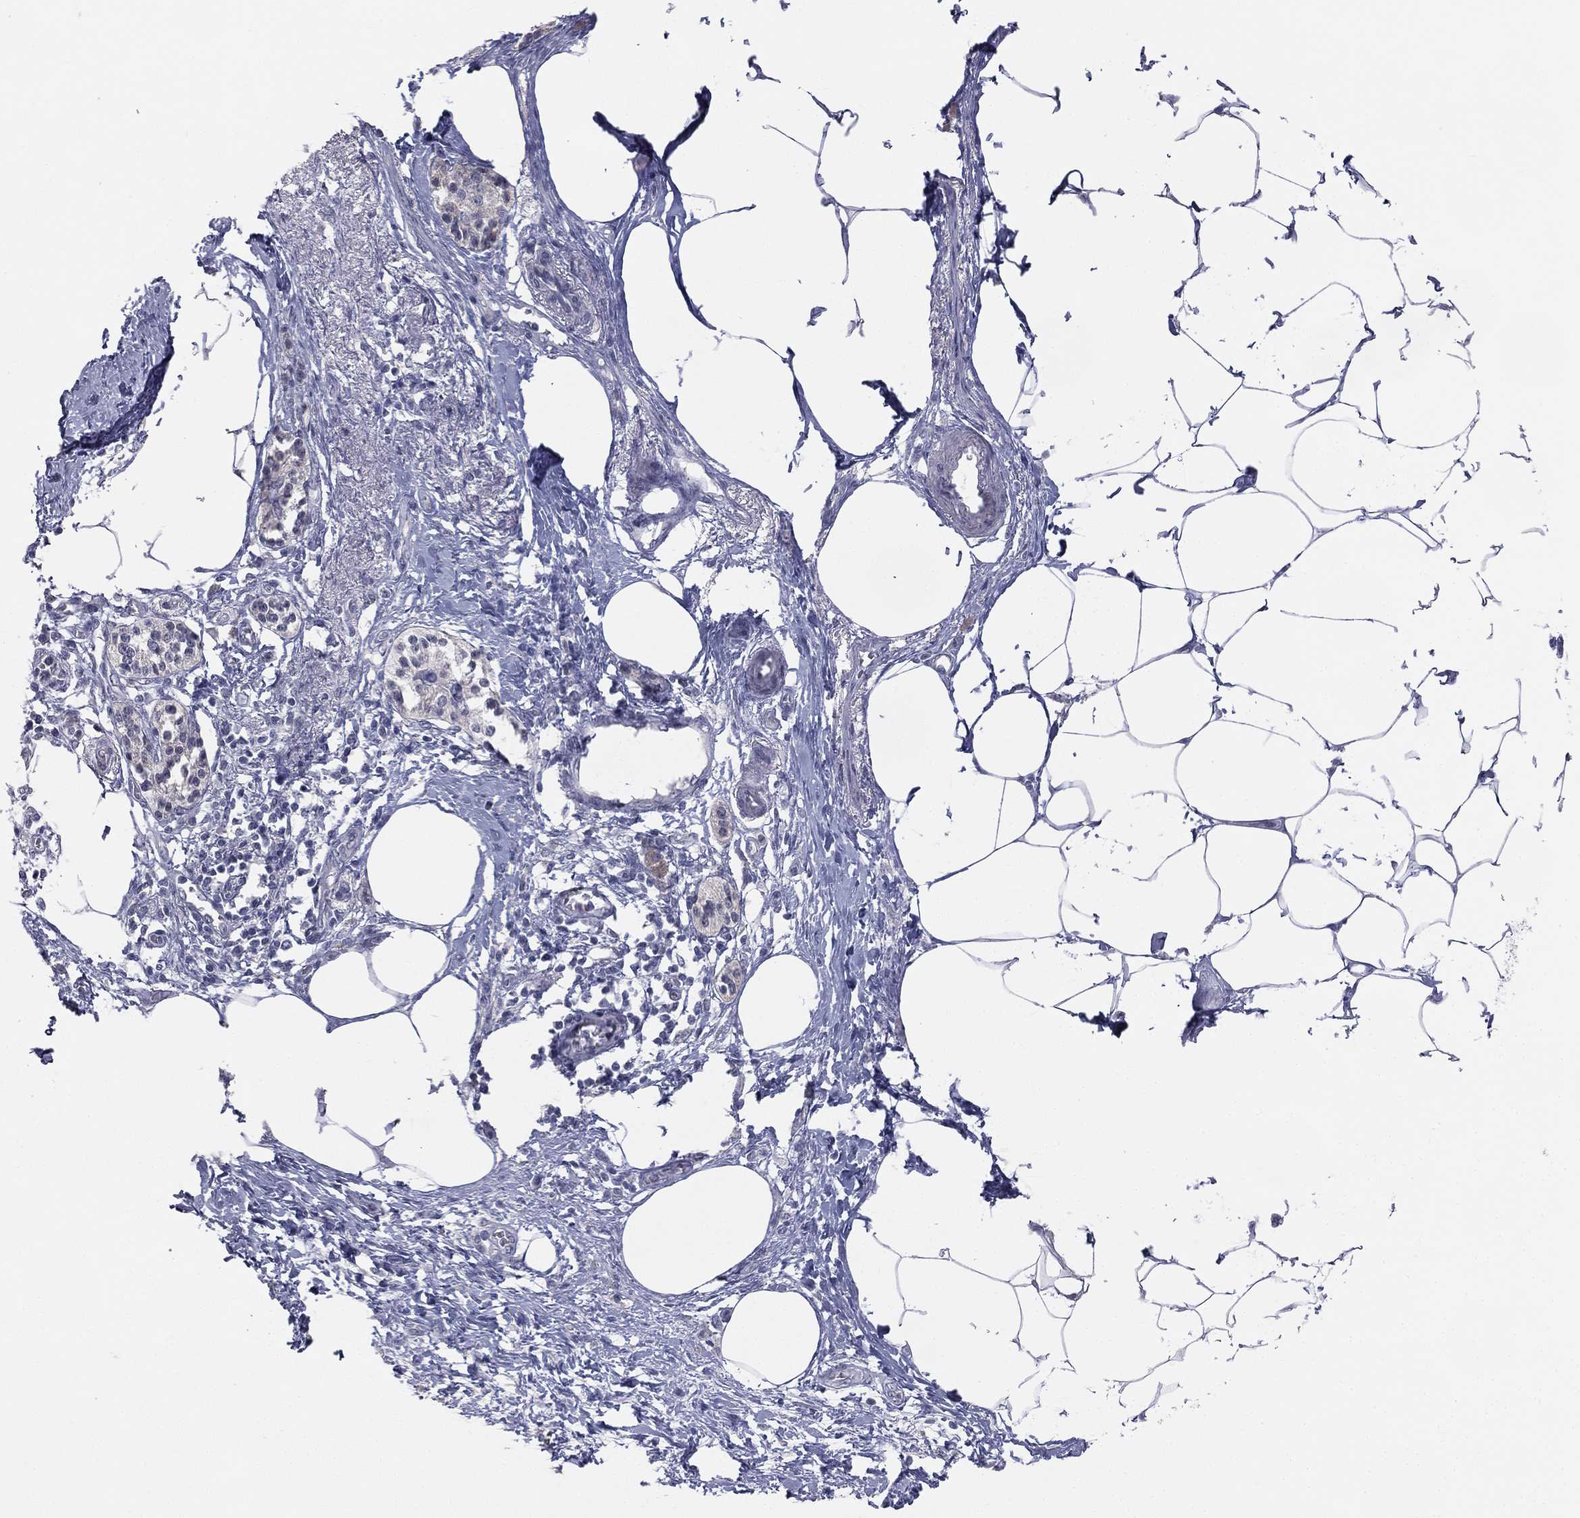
{"staining": {"intensity": "negative", "quantity": "none", "location": "none"}, "tissue": "pancreatic cancer", "cell_type": "Tumor cells", "image_type": "cancer", "snomed": [{"axis": "morphology", "description": "Adenocarcinoma, NOS"}, {"axis": "topography", "description": "Pancreas"}], "caption": "Human pancreatic cancer (adenocarcinoma) stained for a protein using immunohistochemistry shows no positivity in tumor cells.", "gene": "DMKN", "patient": {"sex": "female", "age": 72}}